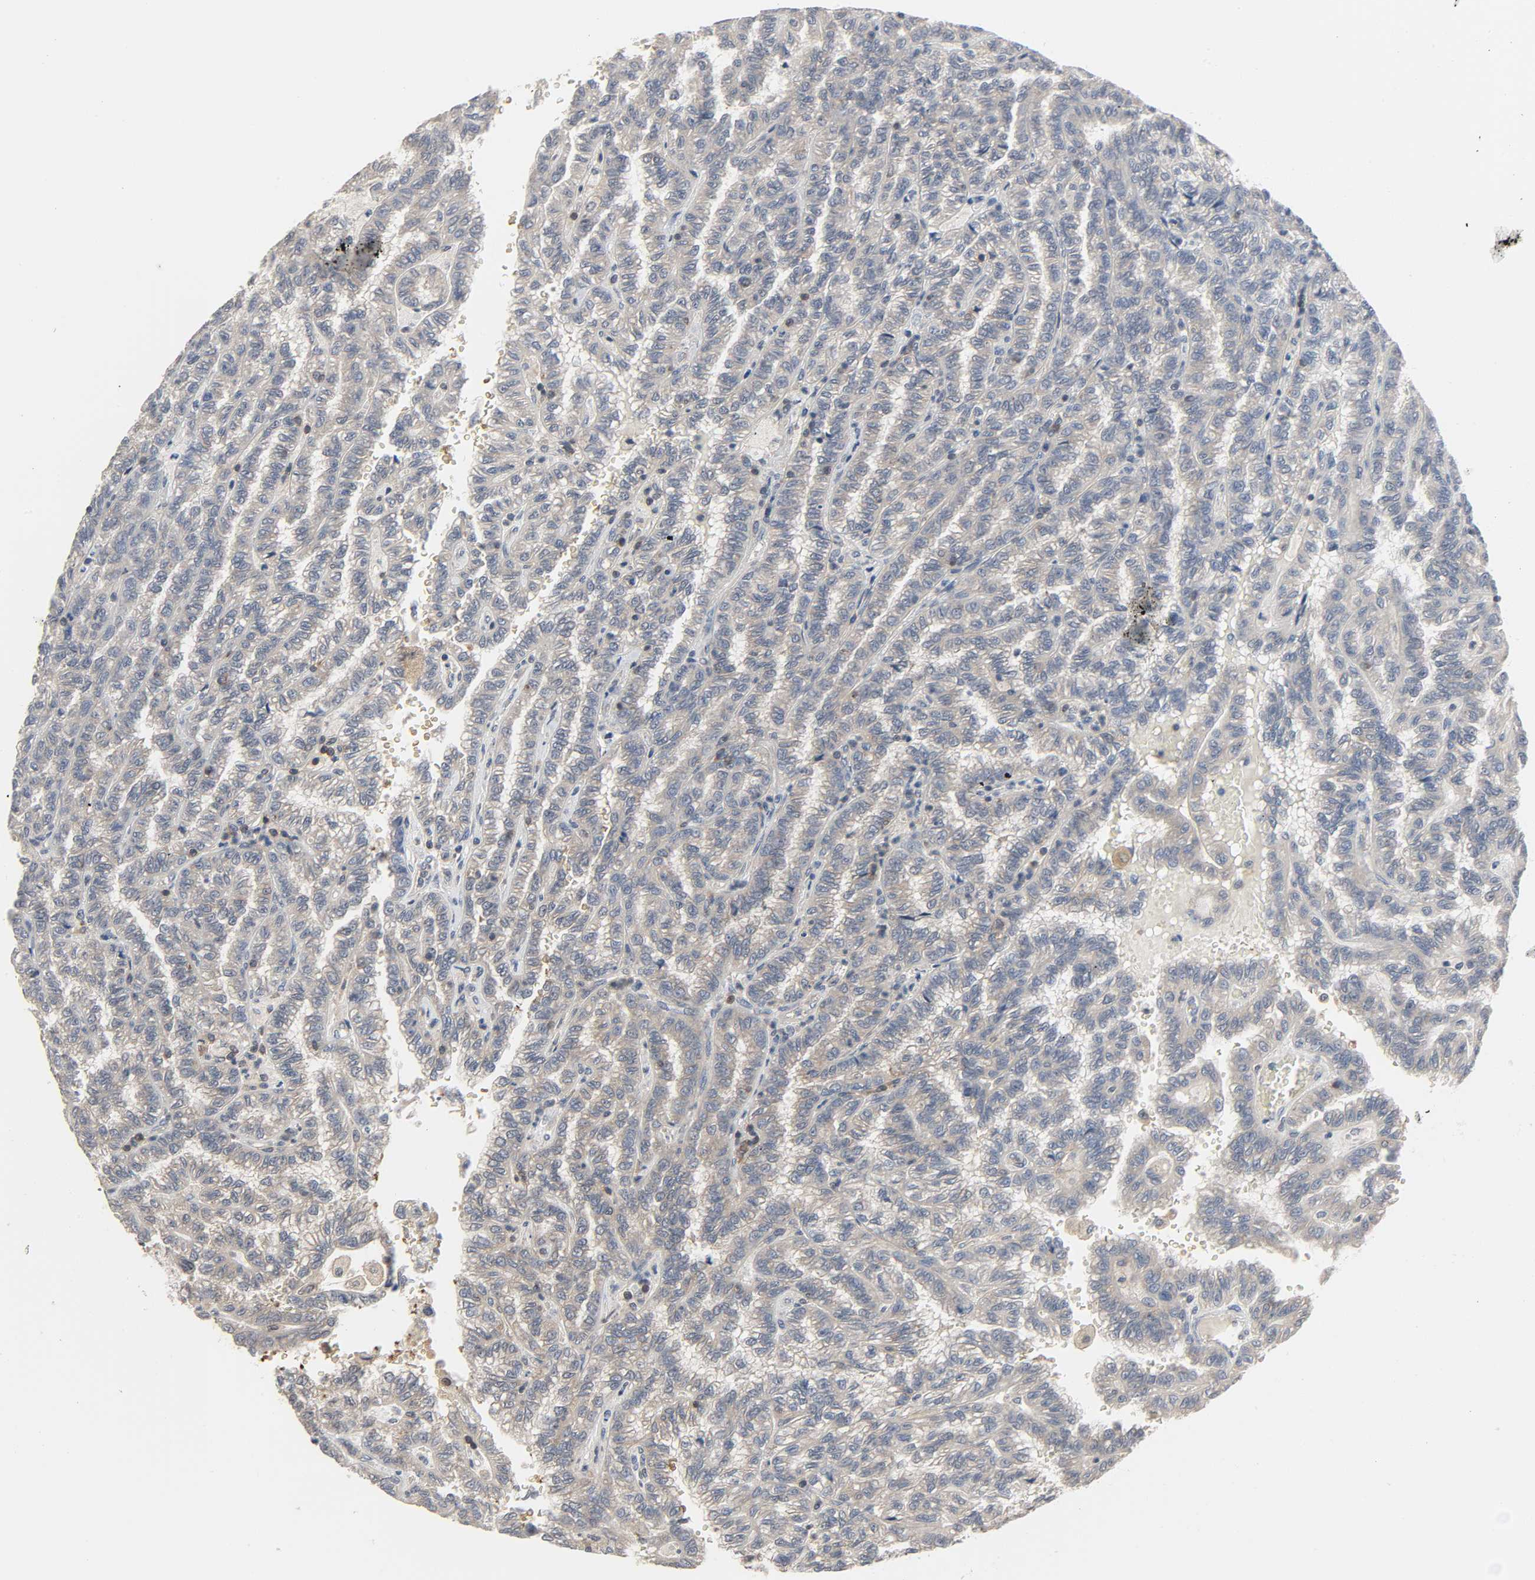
{"staining": {"intensity": "moderate", "quantity": ">75%", "location": "cytoplasmic/membranous"}, "tissue": "renal cancer", "cell_type": "Tumor cells", "image_type": "cancer", "snomed": [{"axis": "morphology", "description": "Inflammation, NOS"}, {"axis": "morphology", "description": "Adenocarcinoma, NOS"}, {"axis": "topography", "description": "Kidney"}], "caption": "Immunohistochemical staining of renal adenocarcinoma reveals medium levels of moderate cytoplasmic/membranous protein staining in approximately >75% of tumor cells.", "gene": "PLEKHA2", "patient": {"sex": "male", "age": 68}}